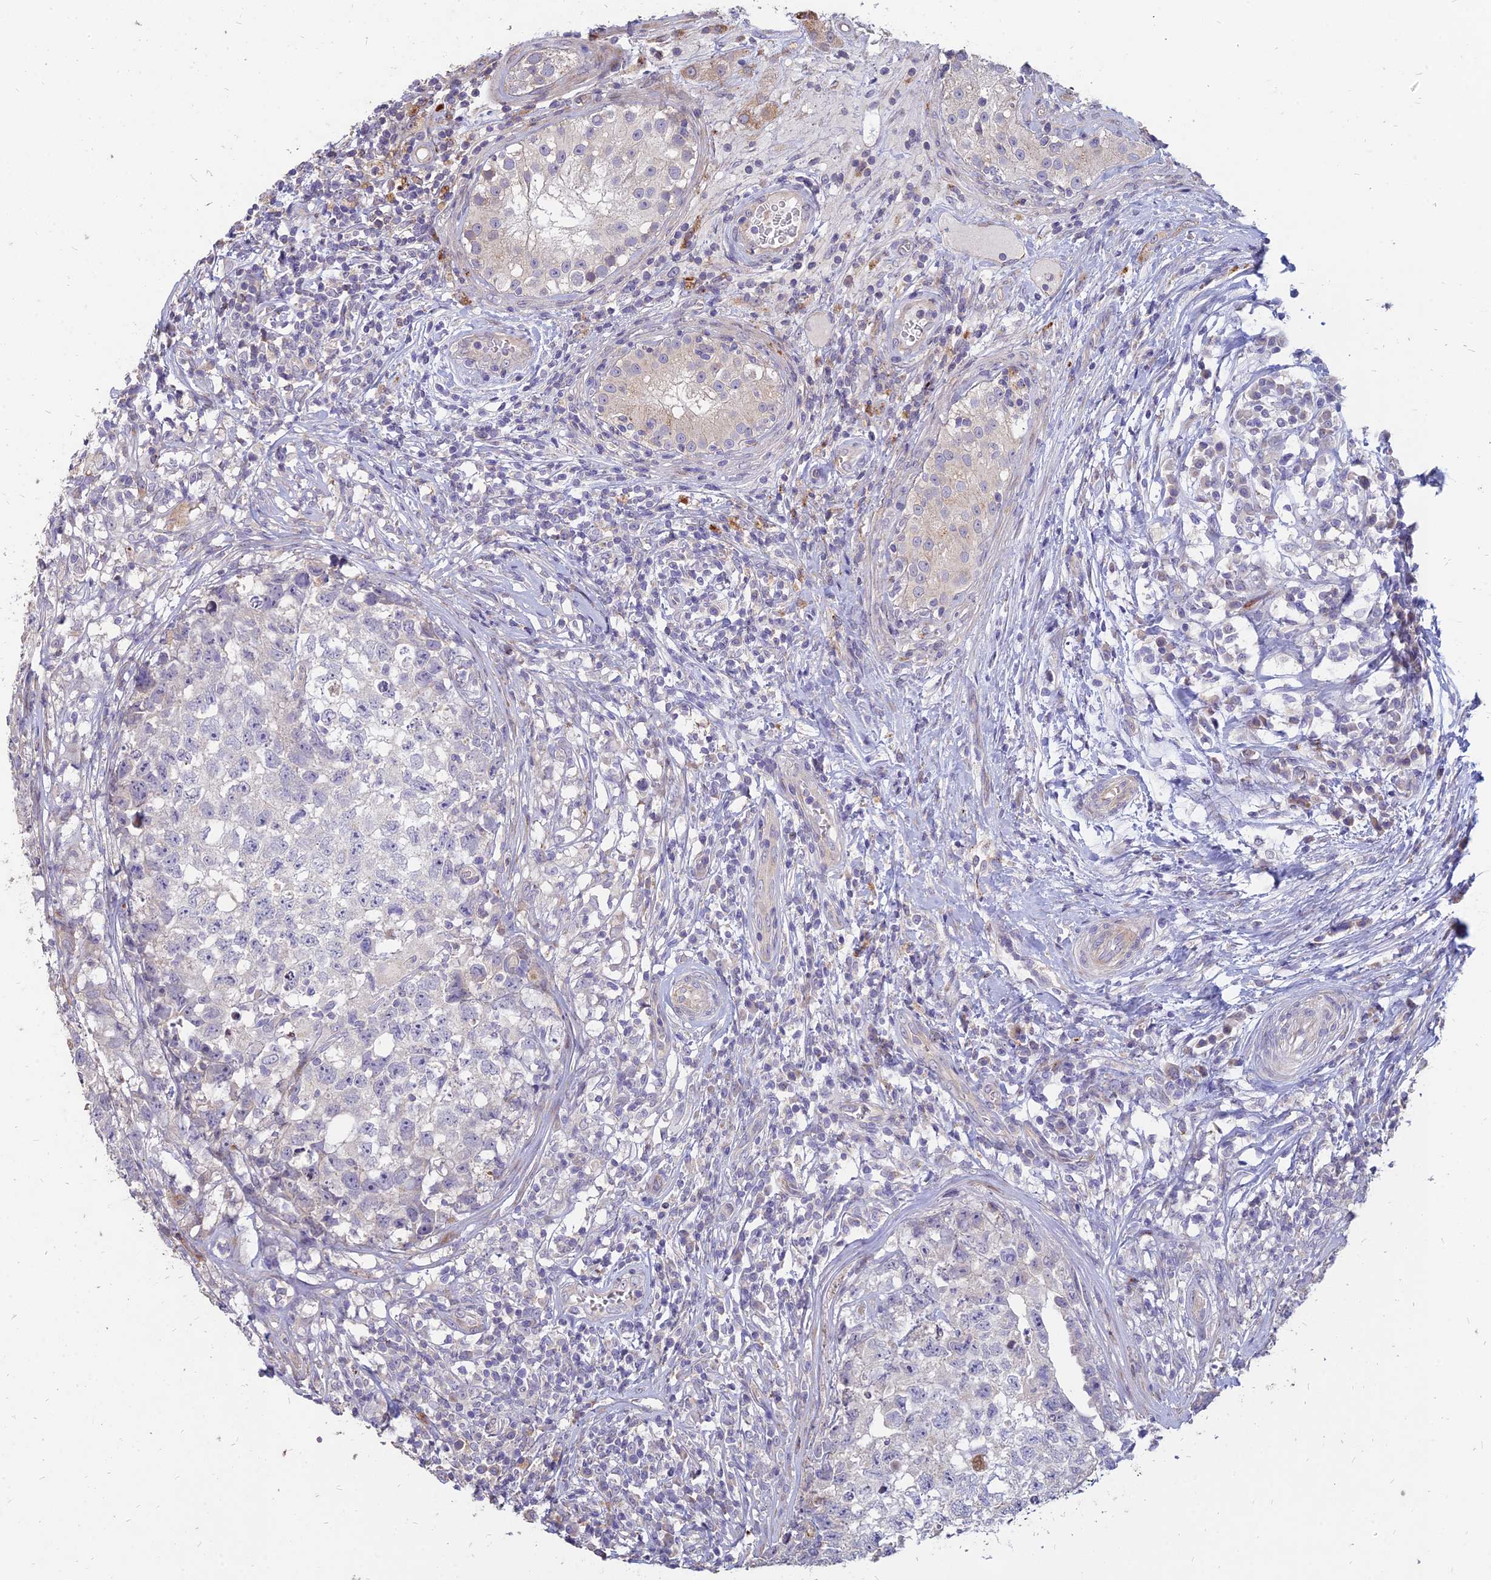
{"staining": {"intensity": "negative", "quantity": "none", "location": "none"}, "tissue": "testis cancer", "cell_type": "Tumor cells", "image_type": "cancer", "snomed": [{"axis": "morphology", "description": "Seminoma, NOS"}, {"axis": "morphology", "description": "Carcinoma, Embryonal, NOS"}, {"axis": "topography", "description": "Testis"}], "caption": "Human testis cancer (seminoma) stained for a protein using immunohistochemistry (IHC) exhibits no positivity in tumor cells.", "gene": "ST3GAL6", "patient": {"sex": "male", "age": 29}}